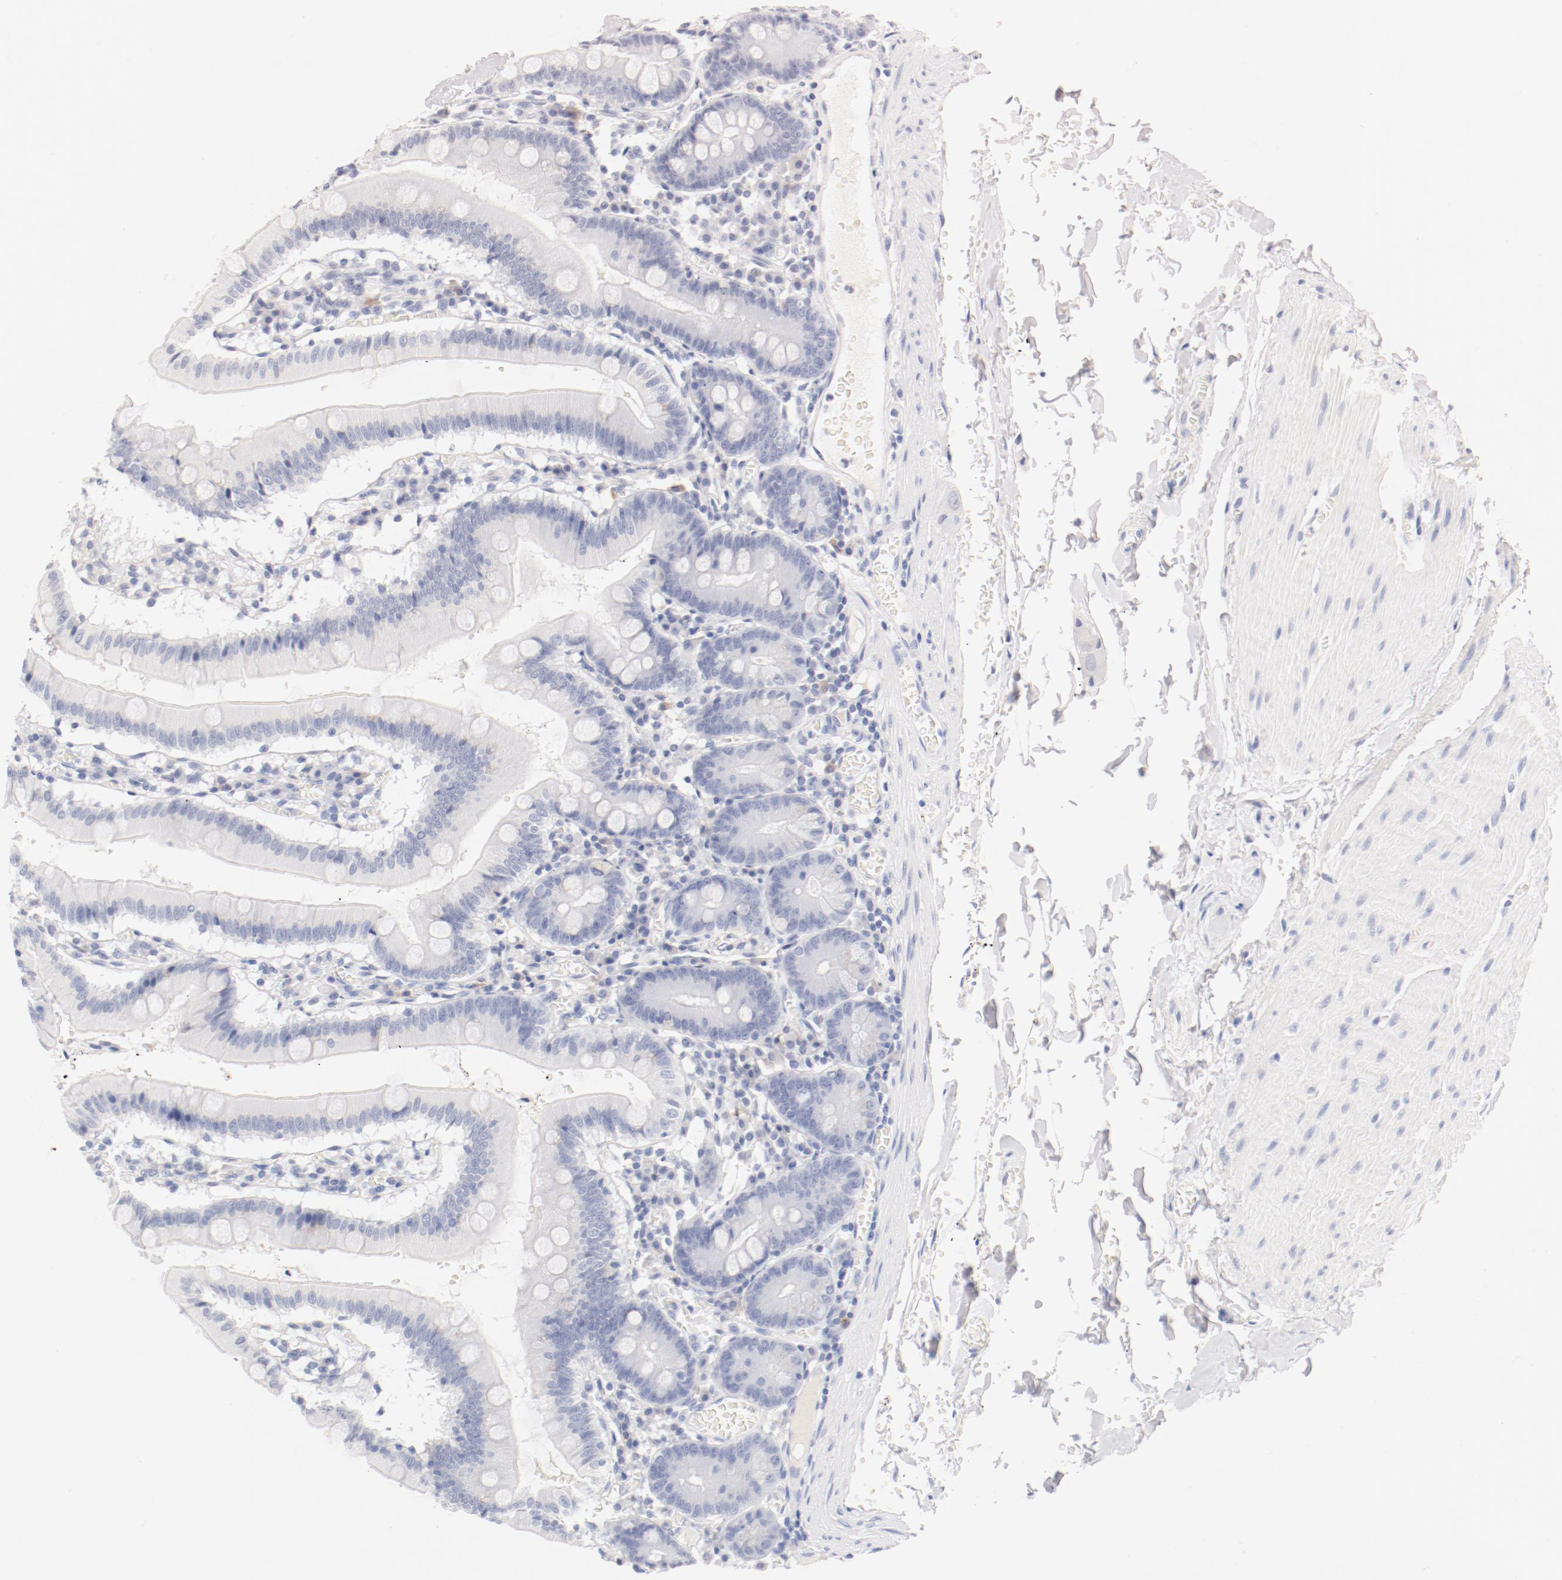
{"staining": {"intensity": "negative", "quantity": "none", "location": "none"}, "tissue": "small intestine", "cell_type": "Glandular cells", "image_type": "normal", "snomed": [{"axis": "morphology", "description": "Normal tissue, NOS"}, {"axis": "topography", "description": "Small intestine"}], "caption": "IHC of normal small intestine reveals no positivity in glandular cells.", "gene": "HOMER1", "patient": {"sex": "male", "age": 71}}